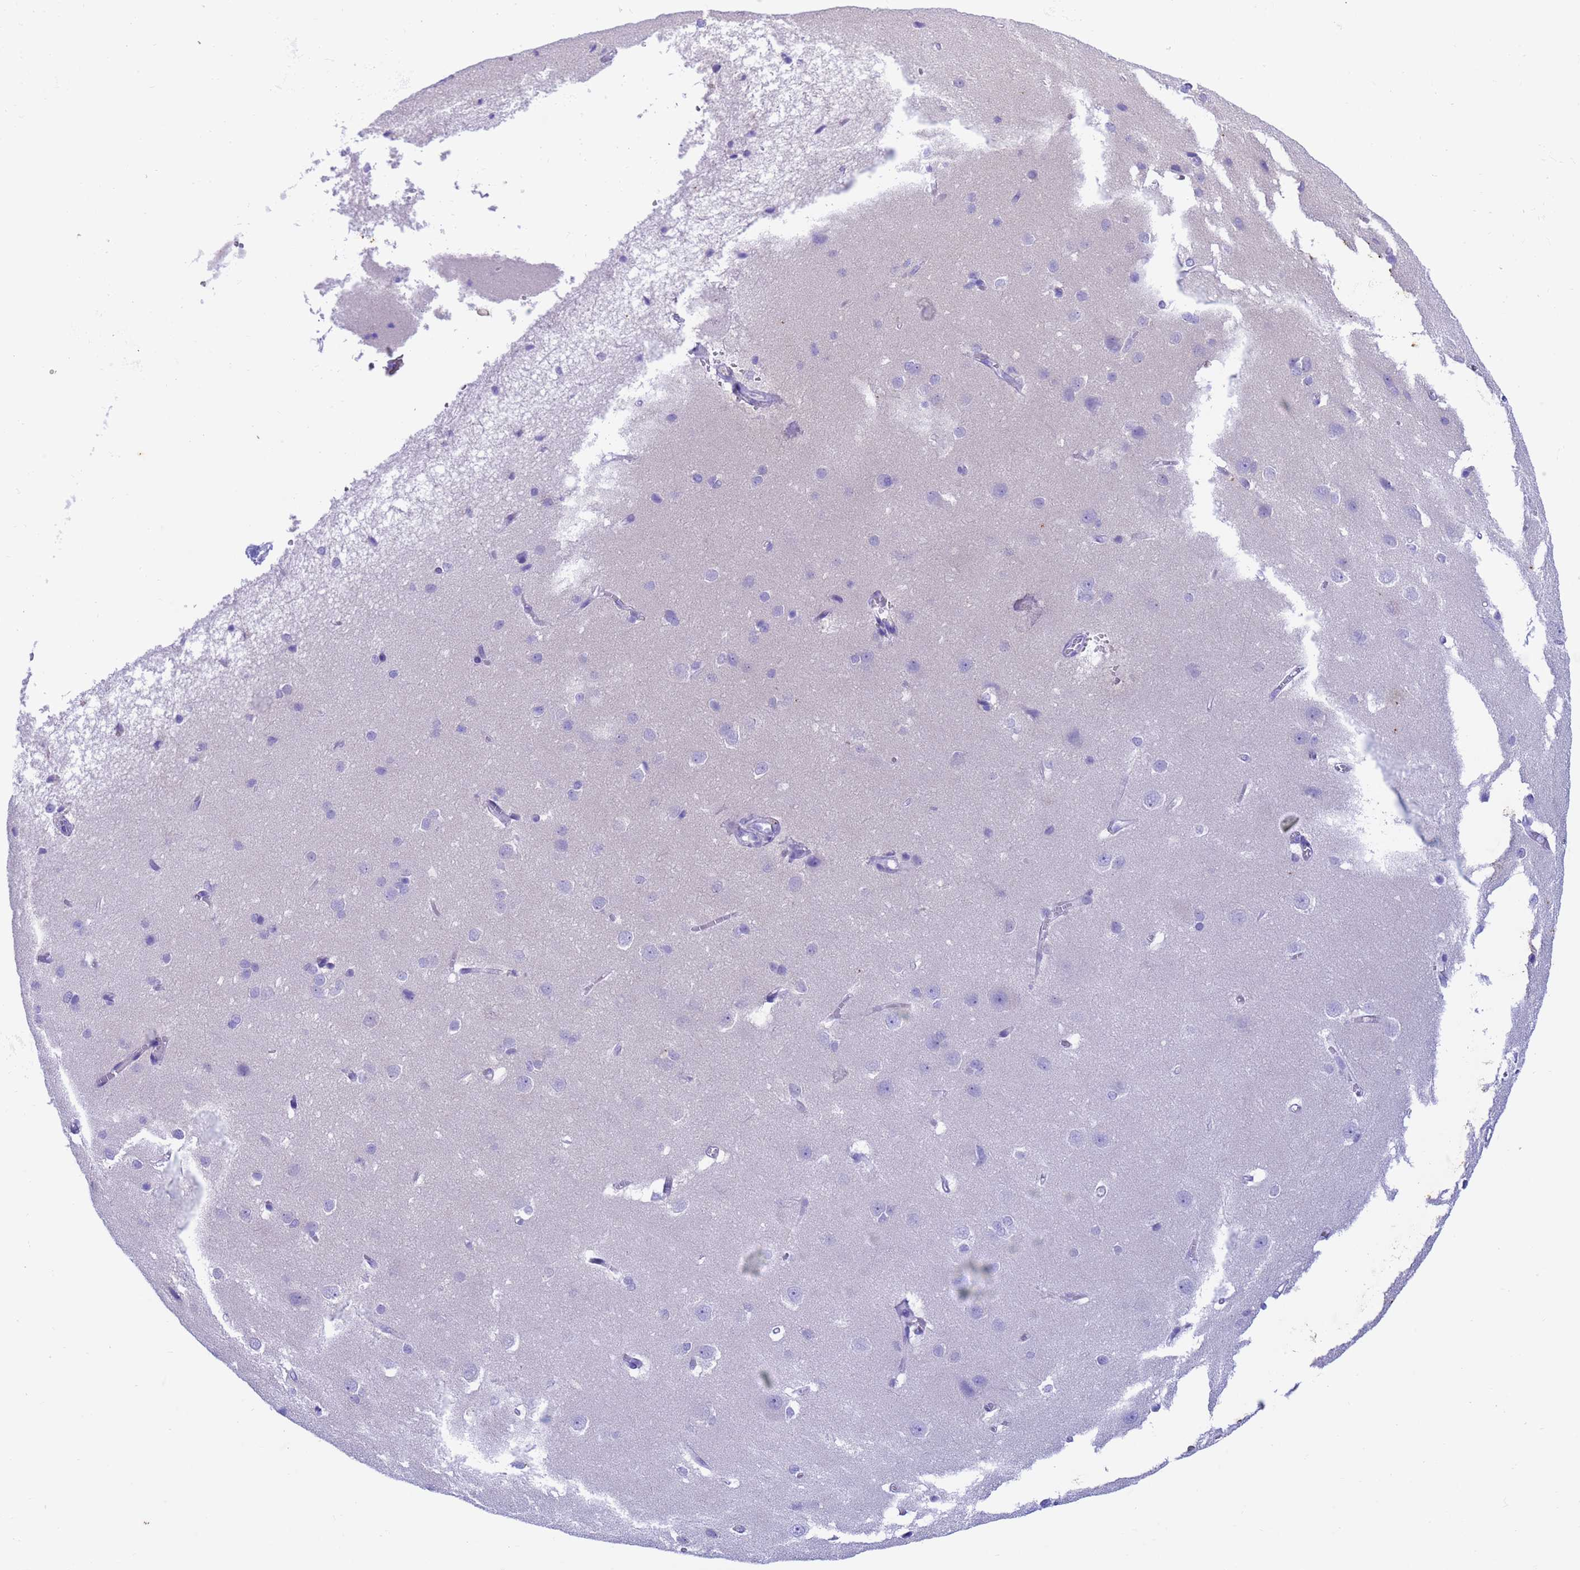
{"staining": {"intensity": "negative", "quantity": "none", "location": "none"}, "tissue": "cerebral cortex", "cell_type": "Endothelial cells", "image_type": "normal", "snomed": [{"axis": "morphology", "description": "Normal tissue, NOS"}, {"axis": "topography", "description": "Cerebral cortex"}], "caption": "IHC image of unremarkable cerebral cortex: cerebral cortex stained with DAB exhibits no significant protein expression in endothelial cells.", "gene": "USP38", "patient": {"sex": "male", "age": 37}}